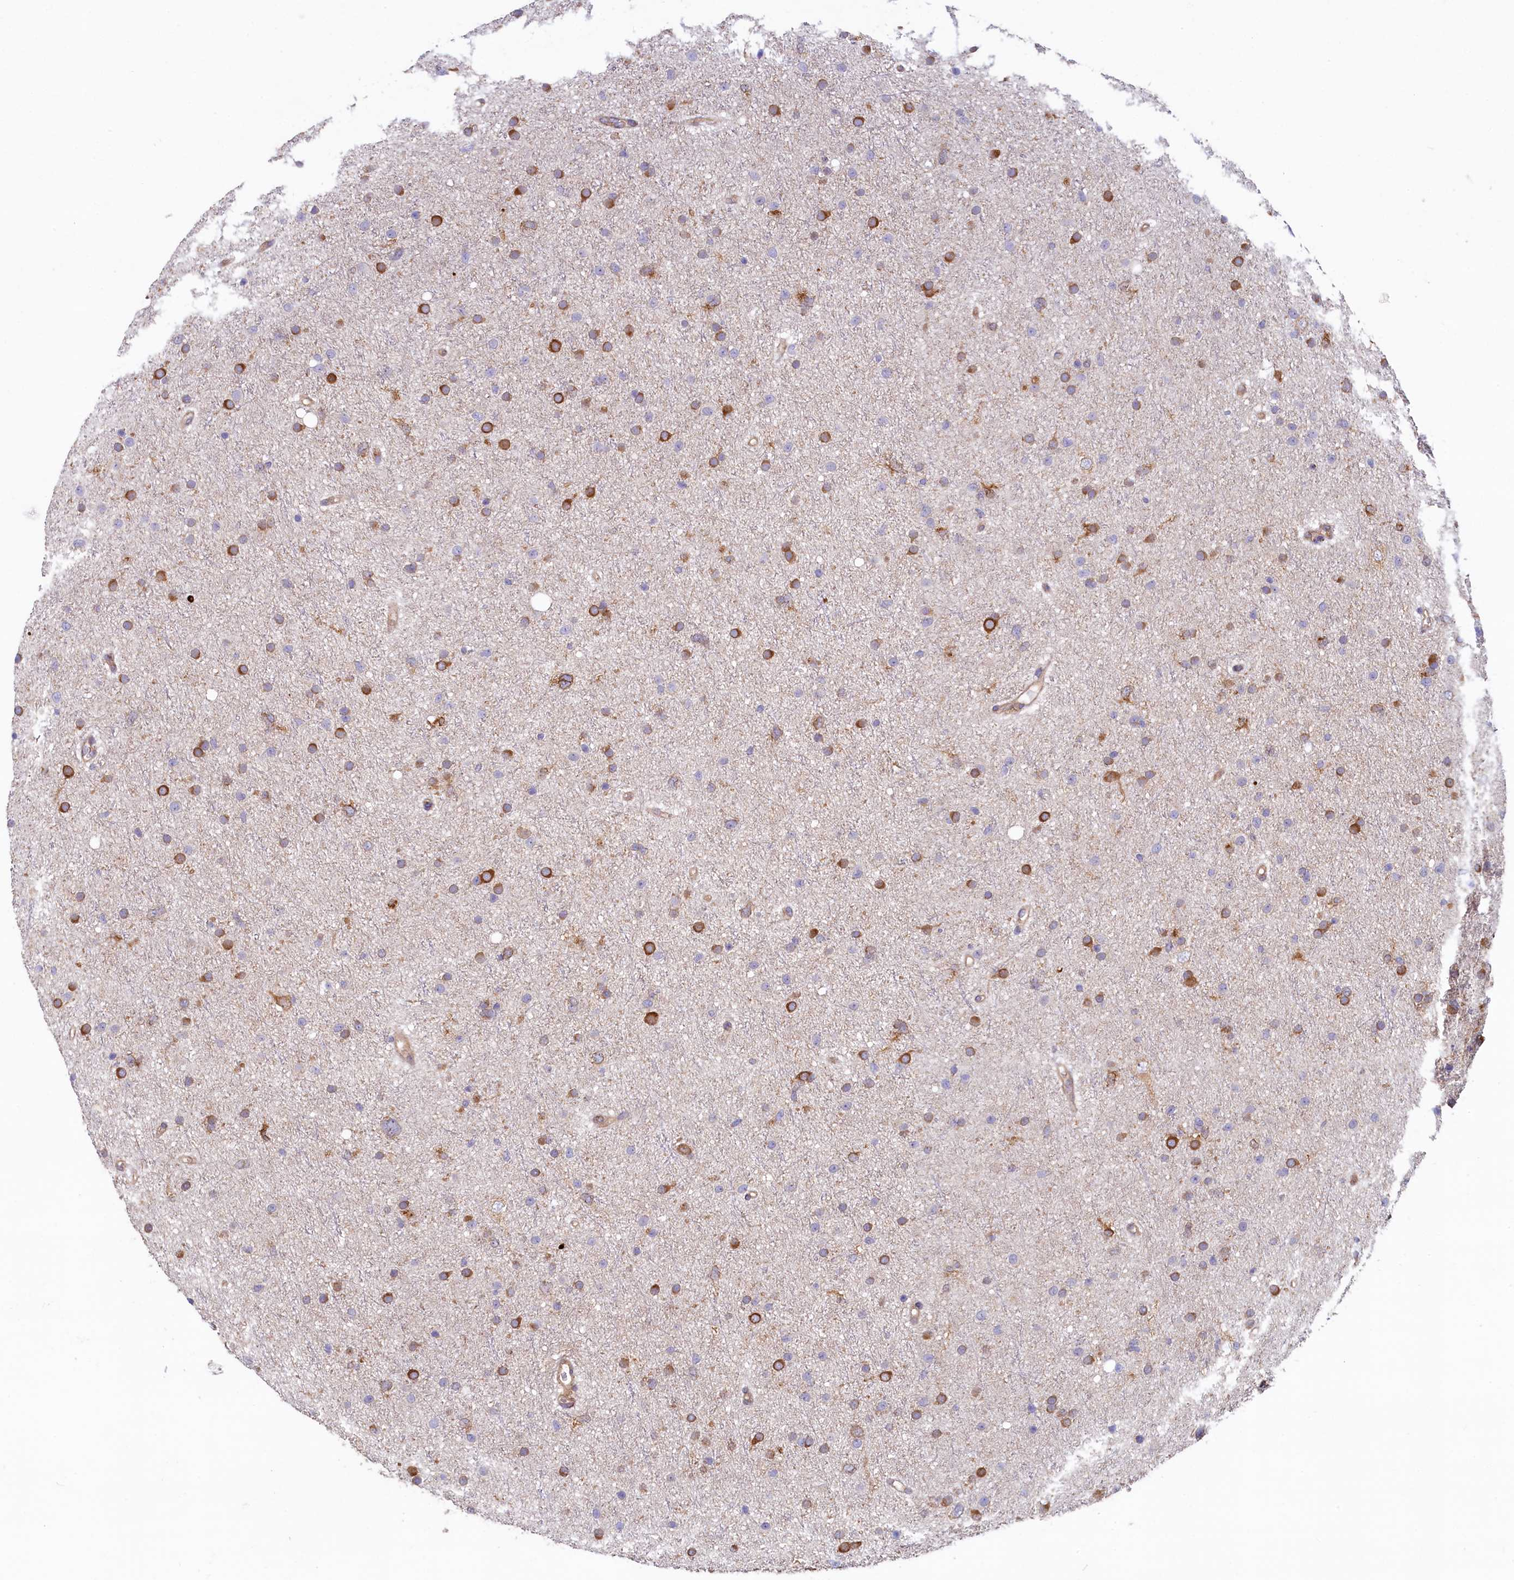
{"staining": {"intensity": "moderate", "quantity": "25%-75%", "location": "cytoplasmic/membranous"}, "tissue": "glioma", "cell_type": "Tumor cells", "image_type": "cancer", "snomed": [{"axis": "morphology", "description": "Glioma, malignant, Low grade"}, {"axis": "topography", "description": "Cerebral cortex"}], "caption": "A high-resolution image shows immunohistochemistry (IHC) staining of malignant low-grade glioma, which reveals moderate cytoplasmic/membranous positivity in about 25%-75% of tumor cells.", "gene": "SPATA2L", "patient": {"sex": "female", "age": 39}}